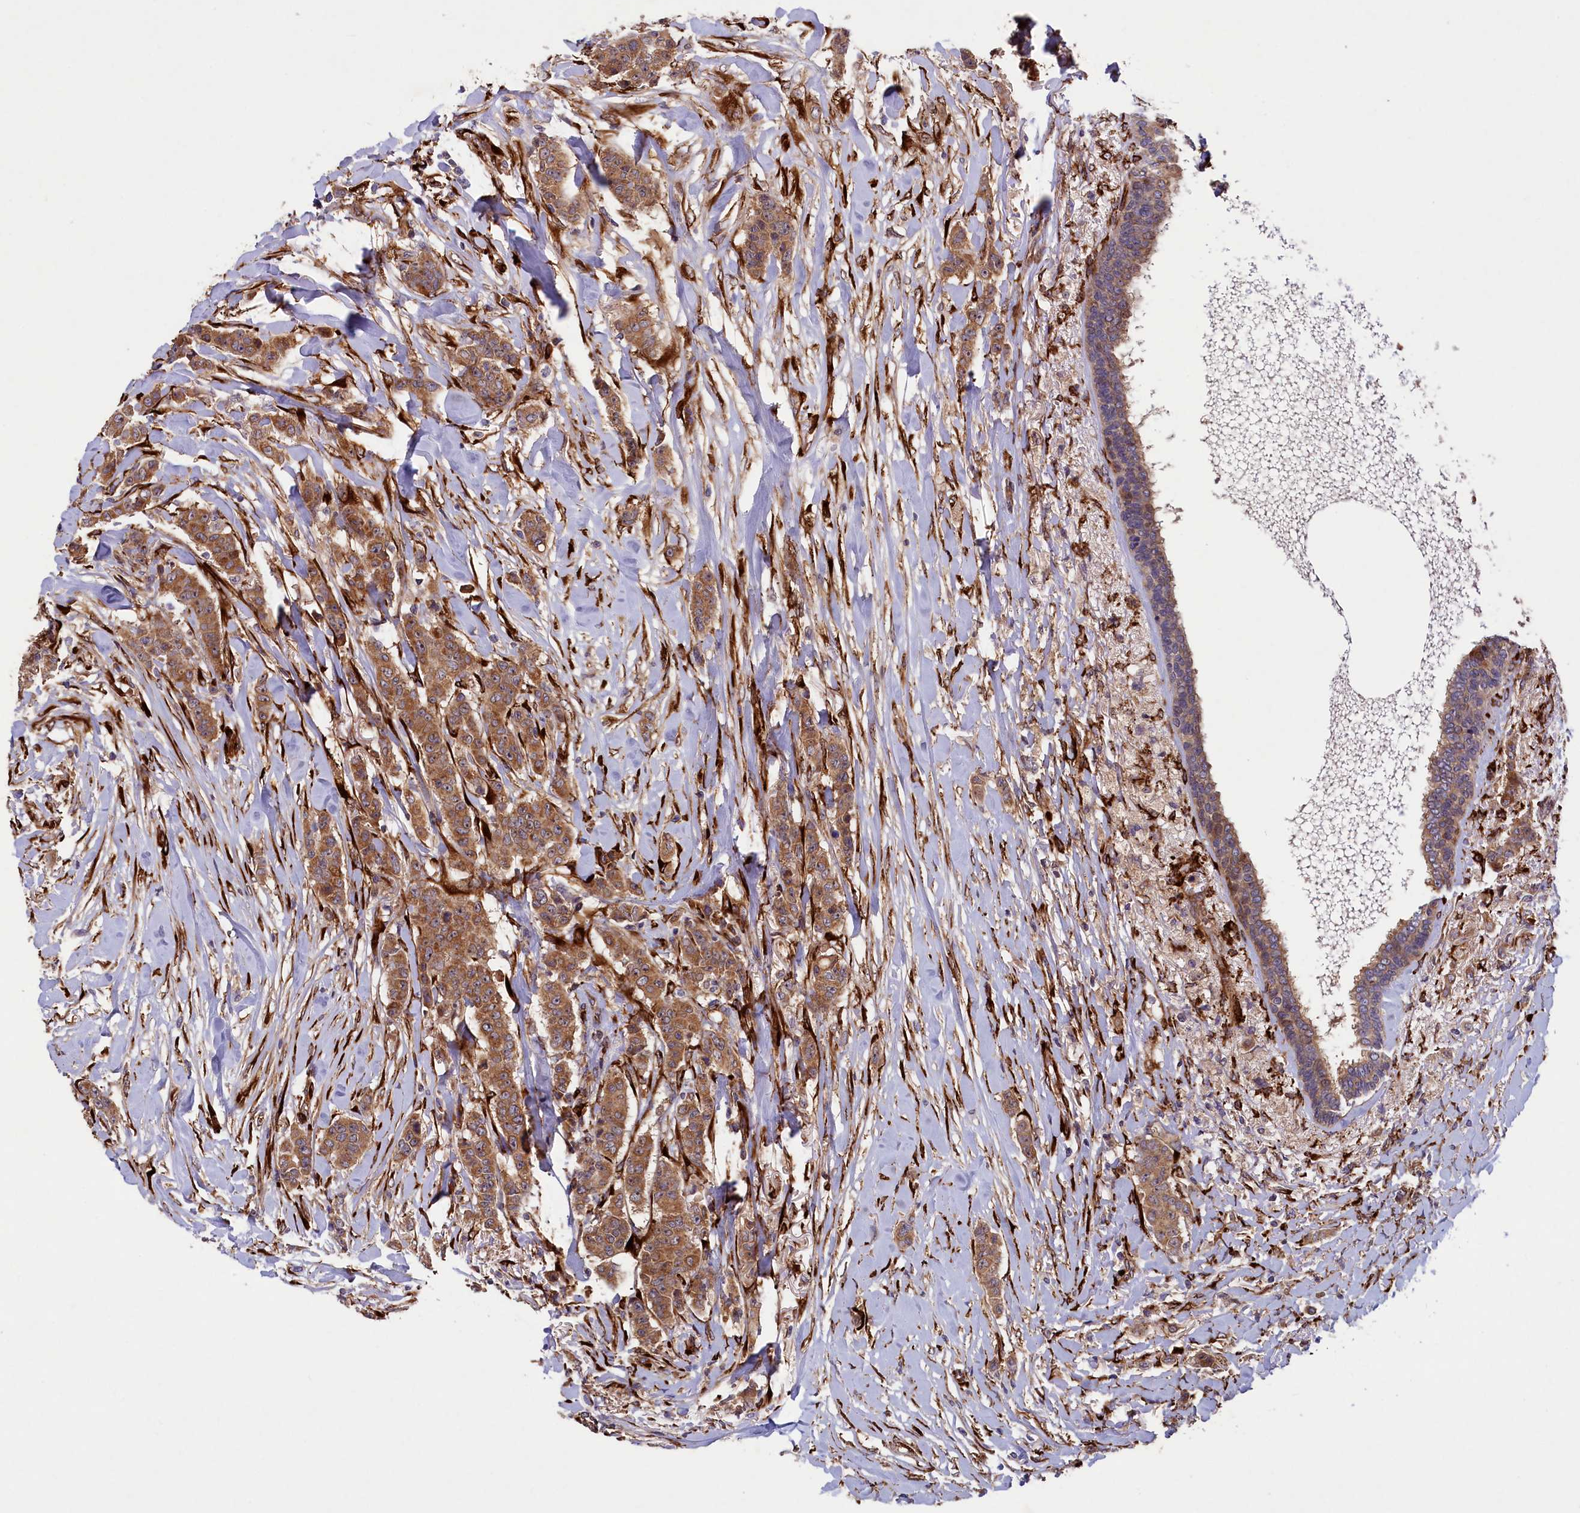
{"staining": {"intensity": "moderate", "quantity": ">75%", "location": "cytoplasmic/membranous"}, "tissue": "breast cancer", "cell_type": "Tumor cells", "image_type": "cancer", "snomed": [{"axis": "morphology", "description": "Duct carcinoma"}, {"axis": "topography", "description": "Breast"}], "caption": "The histopathology image displays a brown stain indicating the presence of a protein in the cytoplasmic/membranous of tumor cells in breast cancer (invasive ductal carcinoma).", "gene": "ARRDC4", "patient": {"sex": "female", "age": 40}}